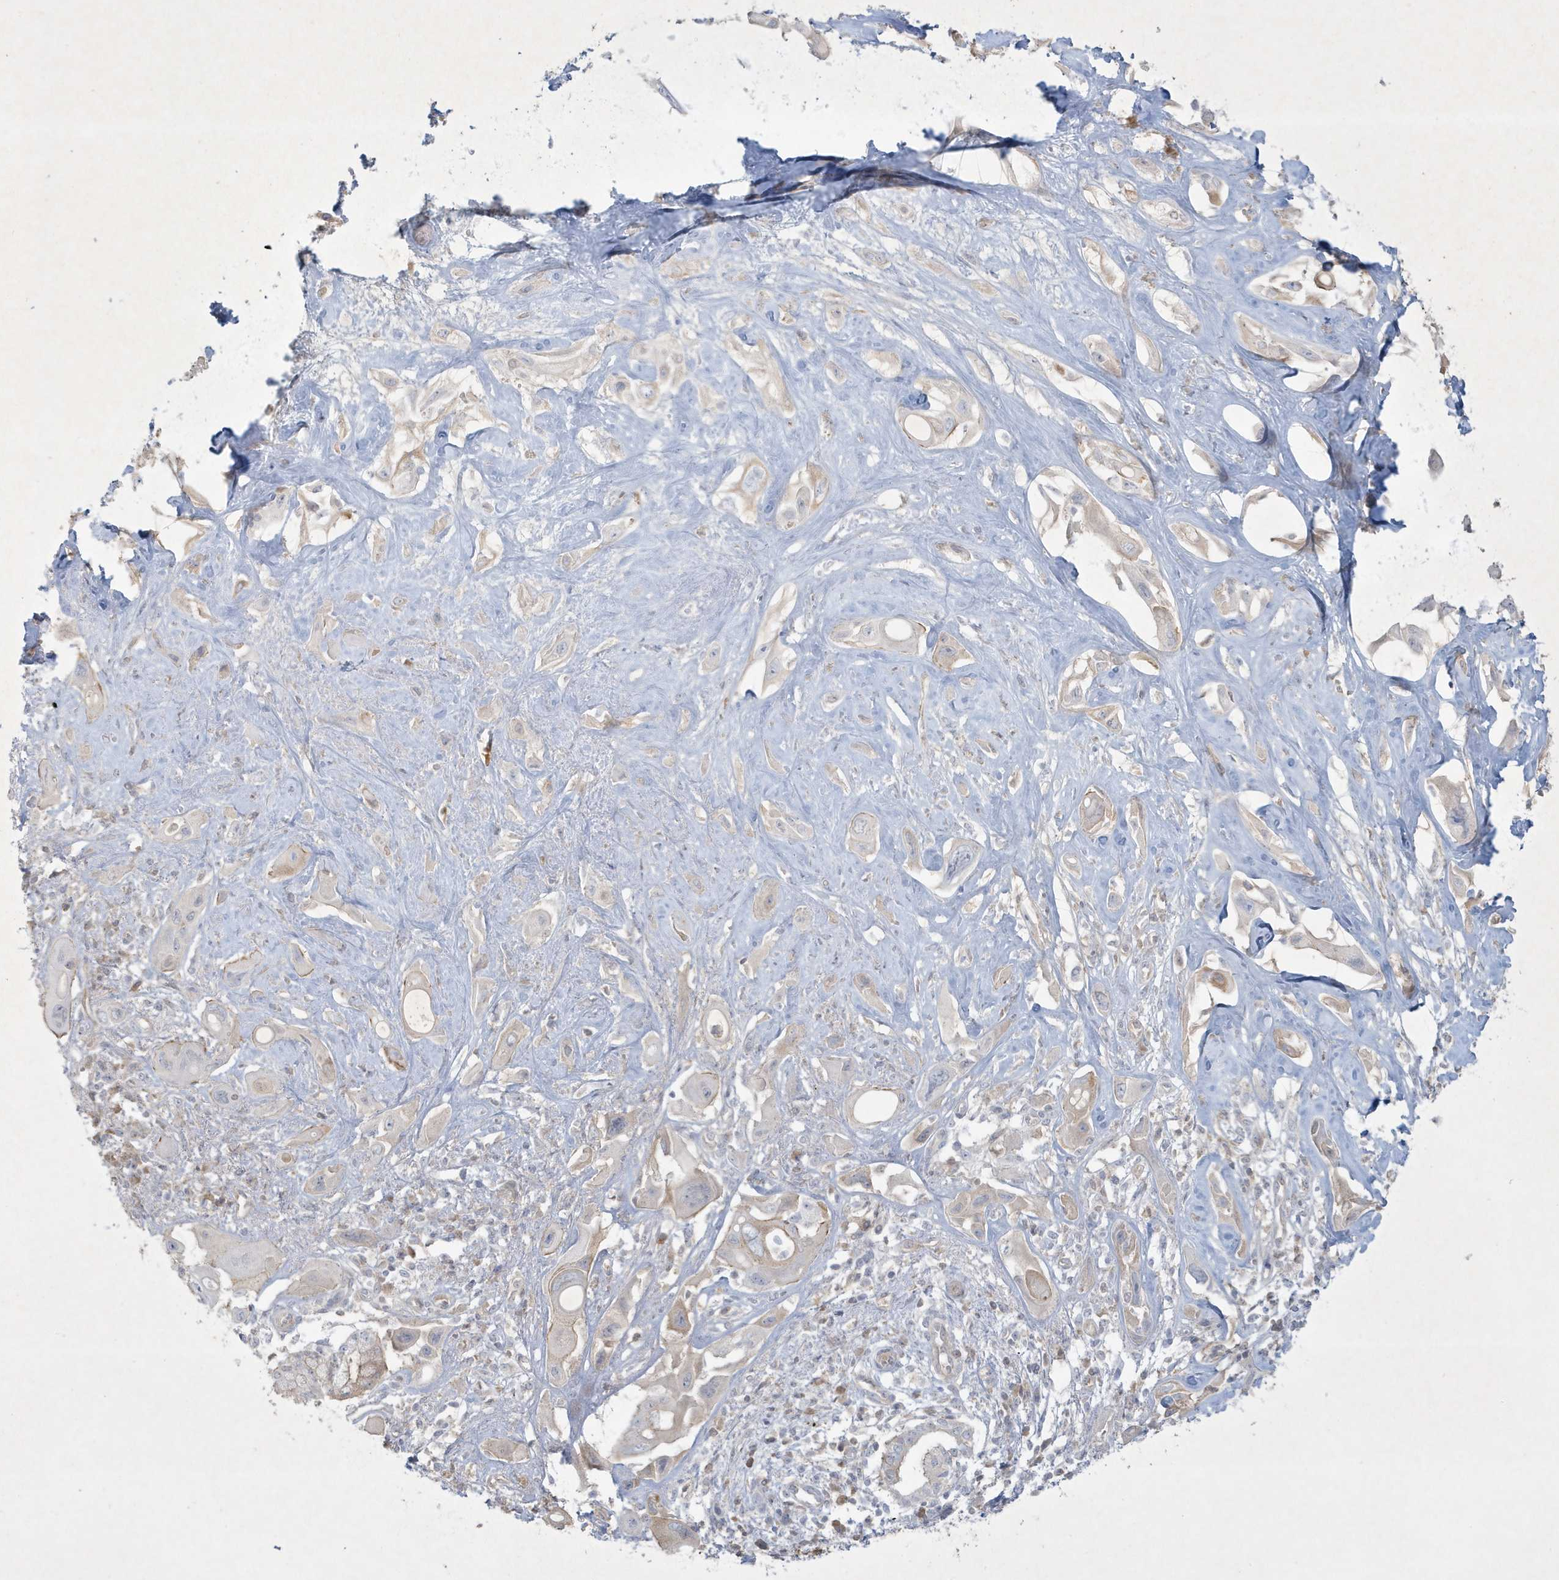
{"staining": {"intensity": "negative", "quantity": "none", "location": "none"}, "tissue": "pancreatic cancer", "cell_type": "Tumor cells", "image_type": "cancer", "snomed": [{"axis": "morphology", "description": "Adenocarcinoma, NOS"}, {"axis": "topography", "description": "Pancreas"}], "caption": "The photomicrograph demonstrates no staining of tumor cells in adenocarcinoma (pancreatic). Brightfield microscopy of IHC stained with DAB (brown) and hematoxylin (blue), captured at high magnification.", "gene": "CCDC24", "patient": {"sex": "male", "age": 68}}